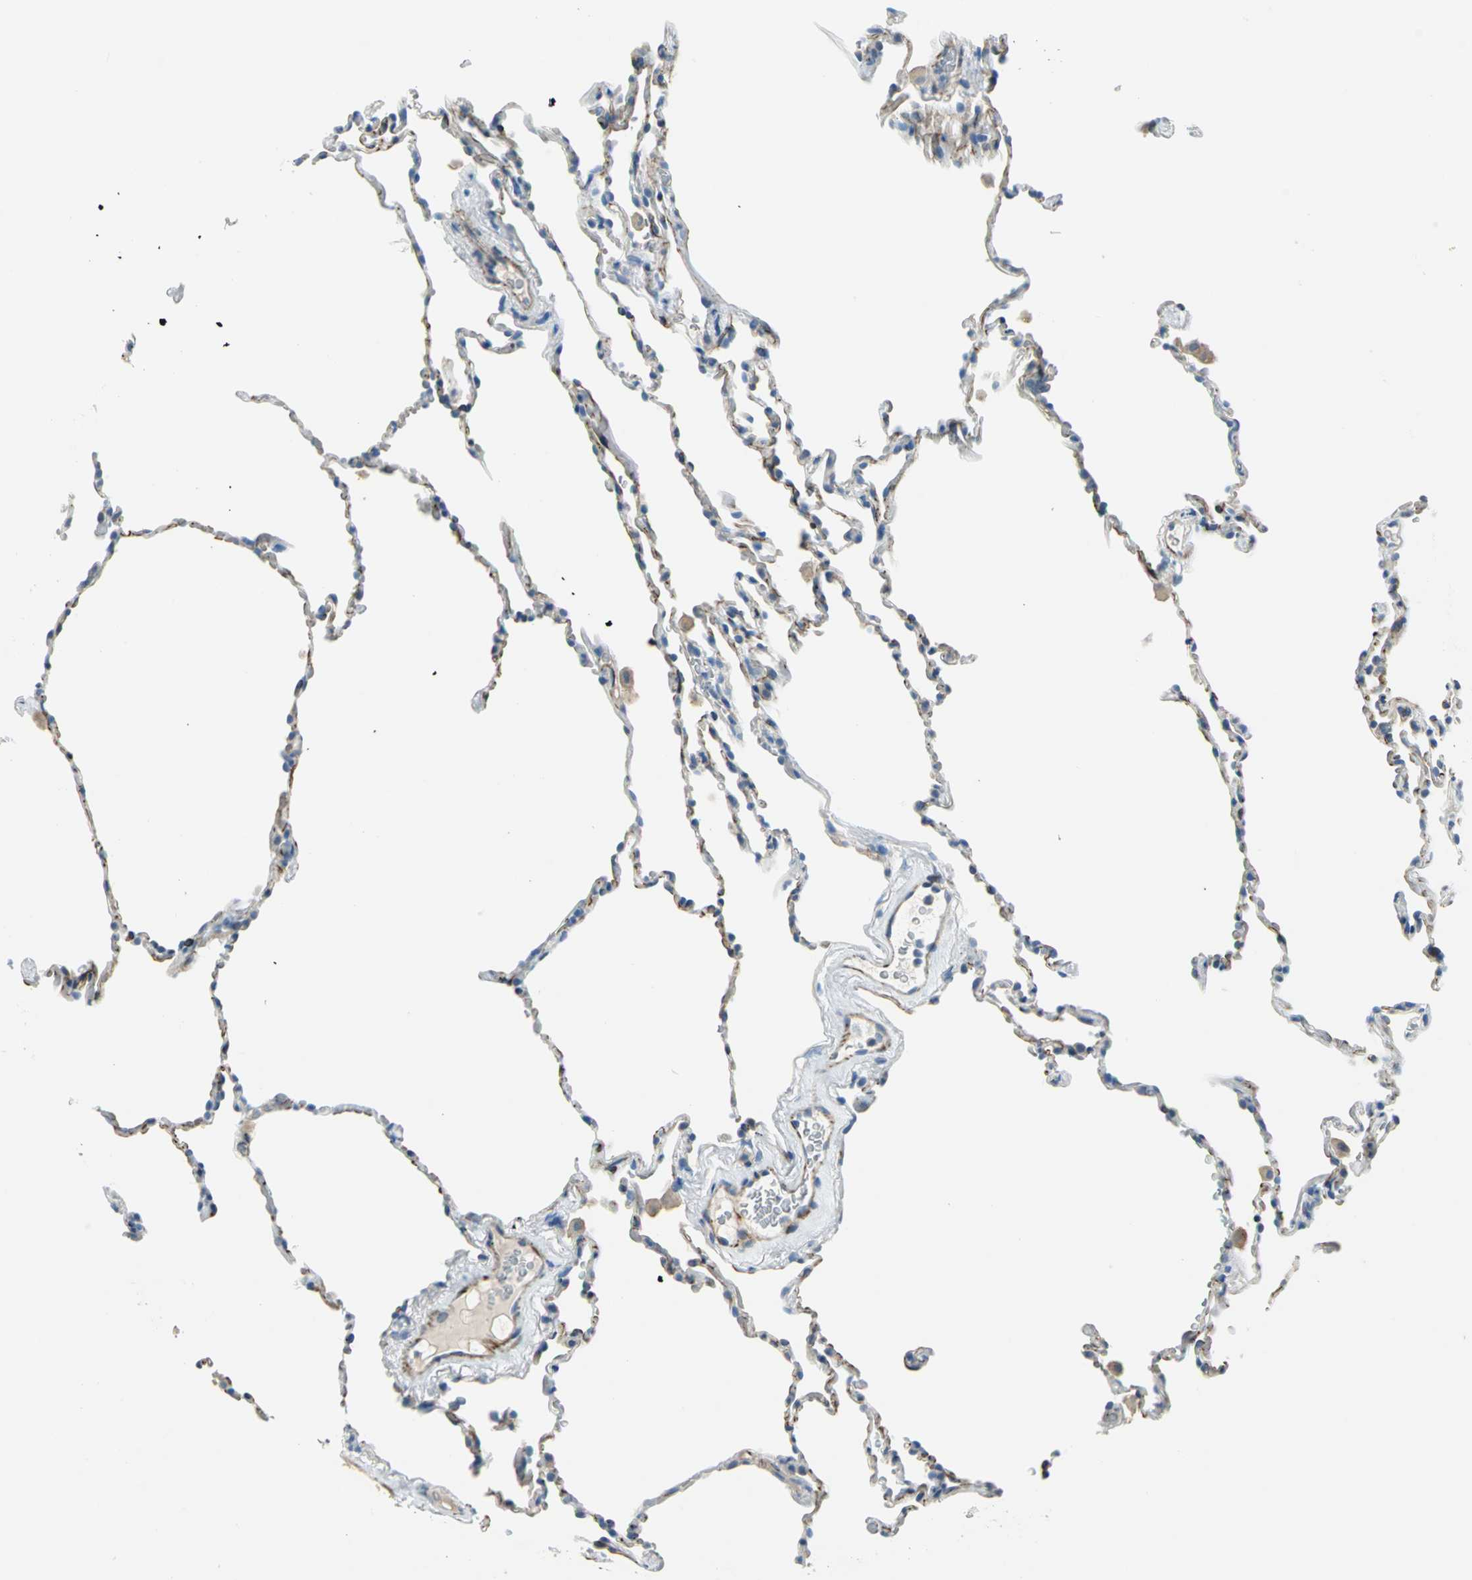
{"staining": {"intensity": "weak", "quantity": "25%-75%", "location": "cytoplasmic/membranous"}, "tissue": "lung", "cell_type": "Alveolar cells", "image_type": "normal", "snomed": [{"axis": "morphology", "description": "Normal tissue, NOS"}, {"axis": "morphology", "description": "Soft tissue tumor metastatic"}, {"axis": "topography", "description": "Lung"}], "caption": "Immunohistochemistry of normal lung reveals low levels of weak cytoplasmic/membranous expression in about 25%-75% of alveolar cells.", "gene": "ALOX15", "patient": {"sex": "male", "age": 59}}